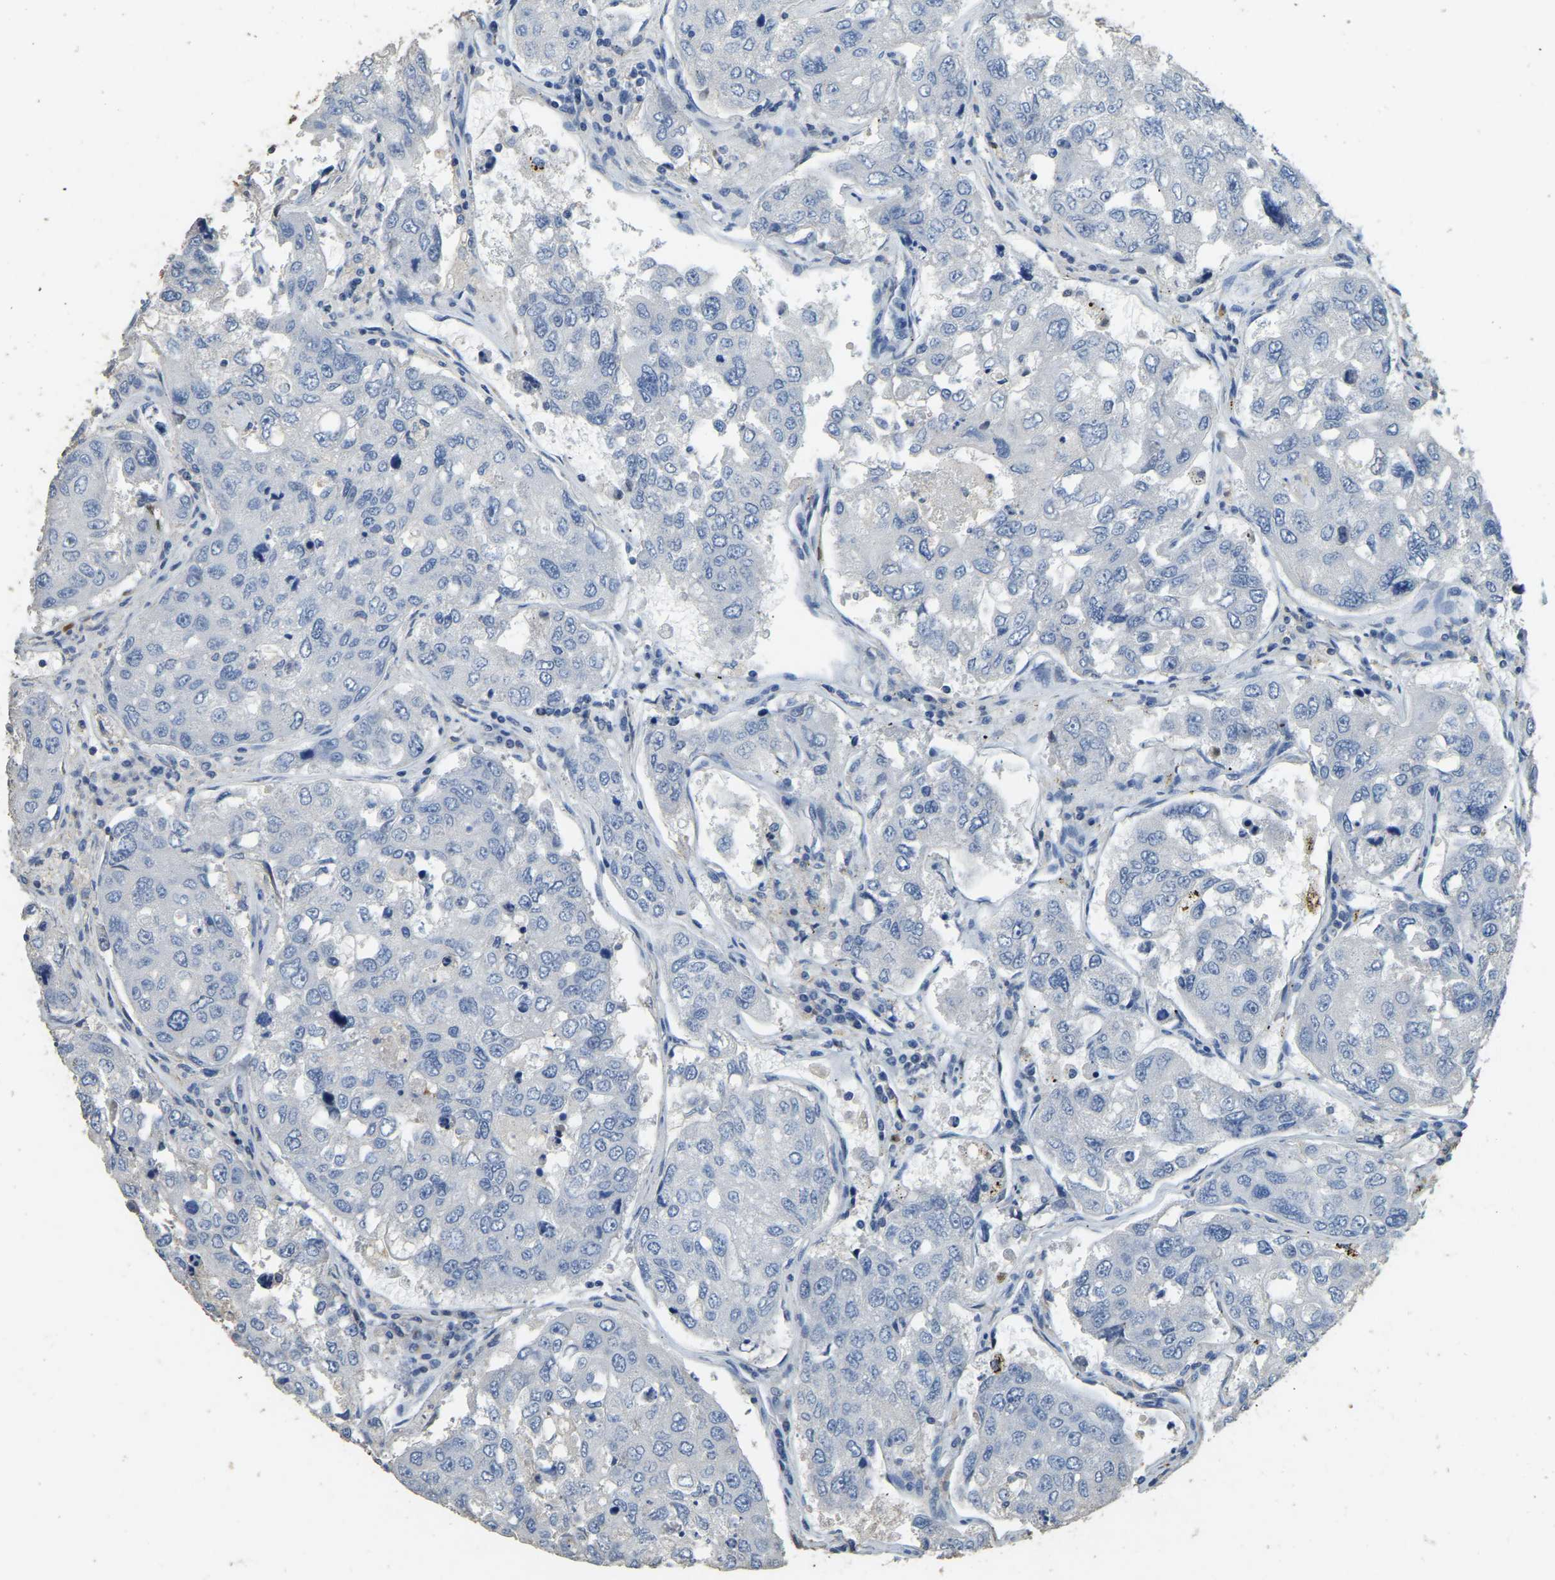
{"staining": {"intensity": "negative", "quantity": "none", "location": "none"}, "tissue": "urothelial cancer", "cell_type": "Tumor cells", "image_type": "cancer", "snomed": [{"axis": "morphology", "description": "Urothelial carcinoma, High grade"}, {"axis": "topography", "description": "Lymph node"}, {"axis": "topography", "description": "Urinary bladder"}], "caption": "Immunohistochemistry image of neoplastic tissue: urothelial cancer stained with DAB (3,3'-diaminobenzidine) demonstrates no significant protein positivity in tumor cells.", "gene": "FAM174A", "patient": {"sex": "male", "age": 51}}